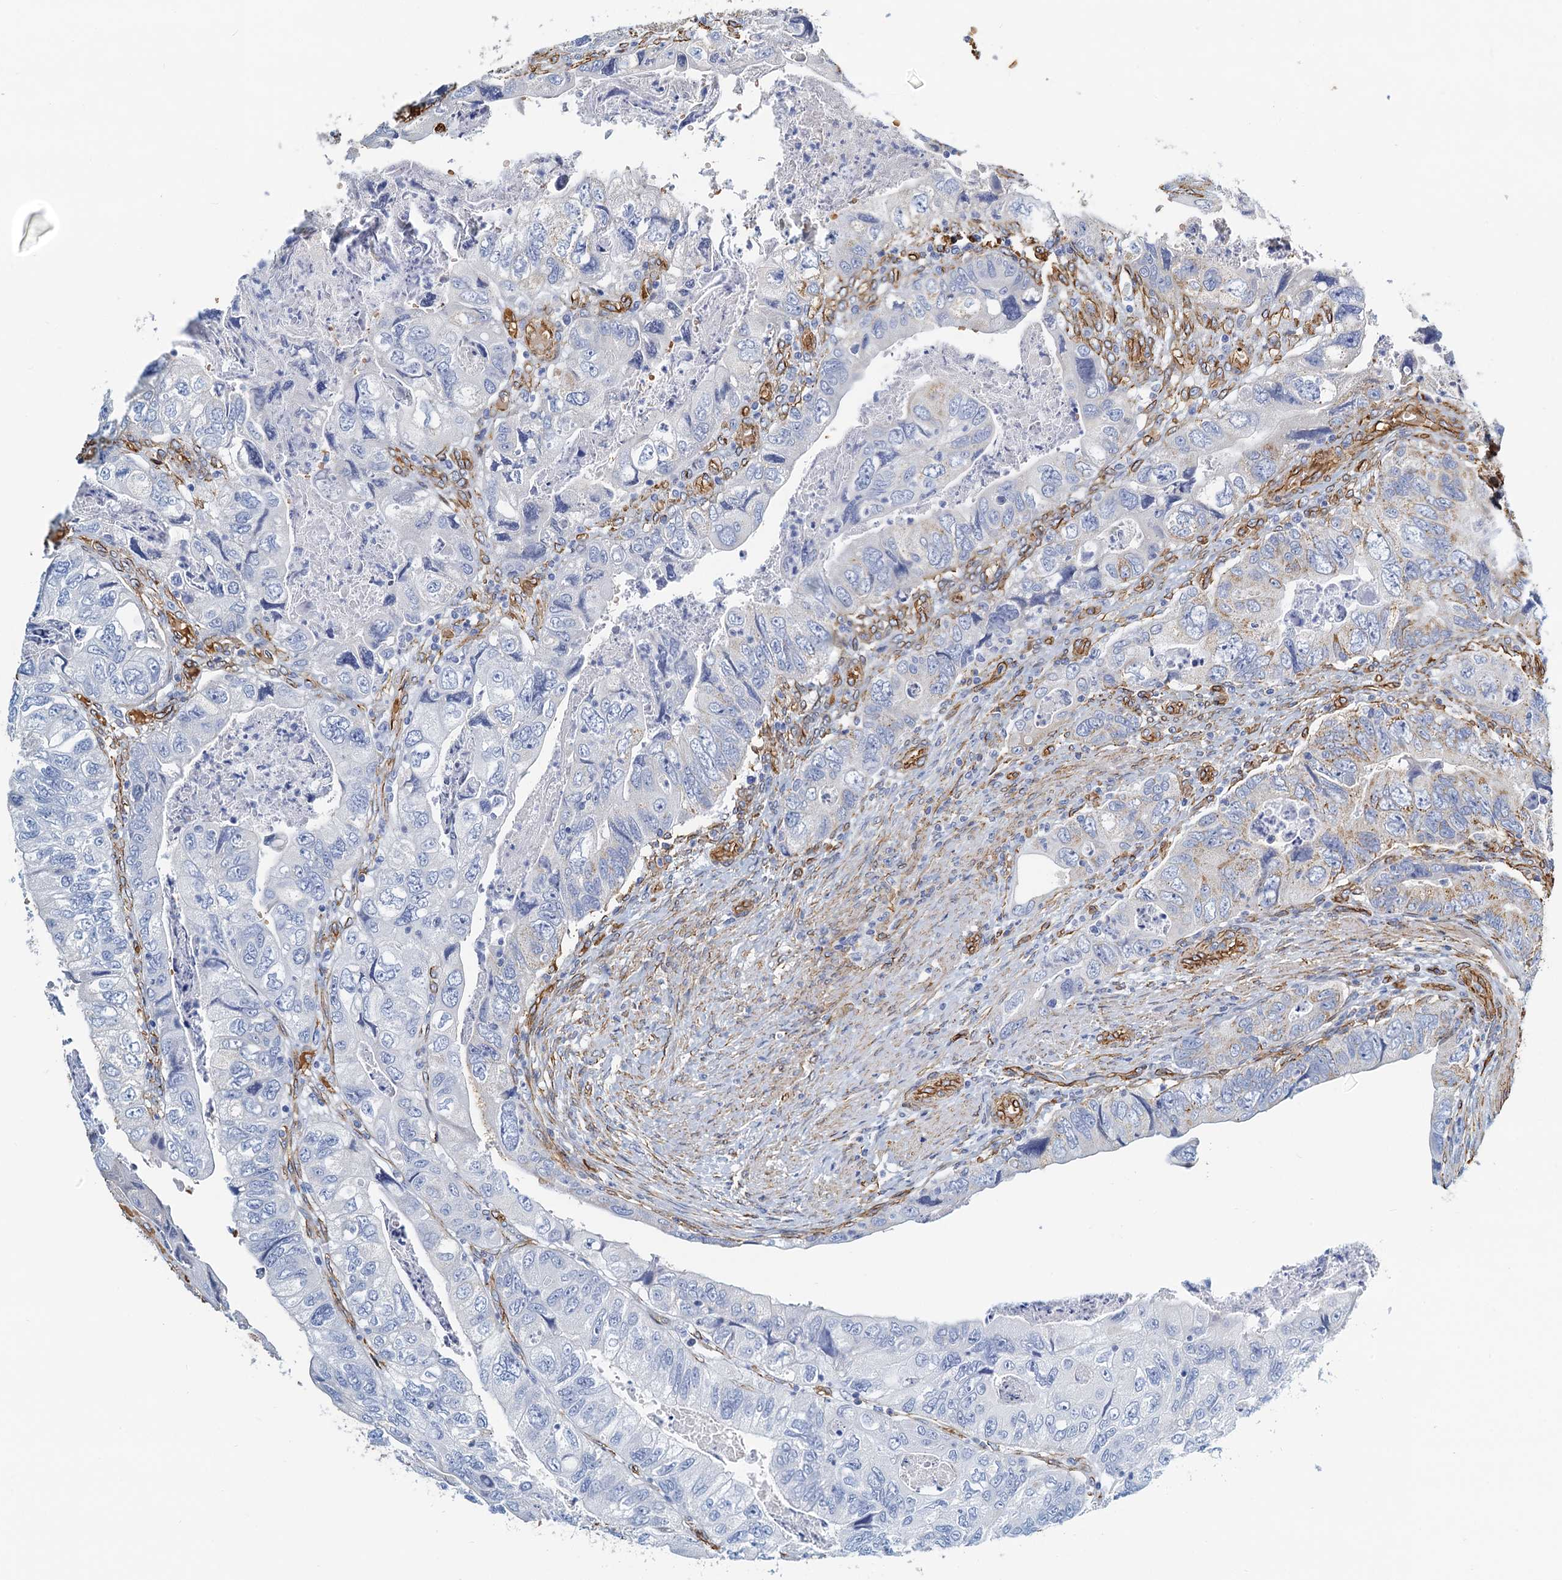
{"staining": {"intensity": "negative", "quantity": "none", "location": "none"}, "tissue": "colorectal cancer", "cell_type": "Tumor cells", "image_type": "cancer", "snomed": [{"axis": "morphology", "description": "Adenocarcinoma, NOS"}, {"axis": "topography", "description": "Rectum"}], "caption": "High power microscopy image of an immunohistochemistry photomicrograph of colorectal adenocarcinoma, revealing no significant staining in tumor cells.", "gene": "DGKG", "patient": {"sex": "male", "age": 63}}